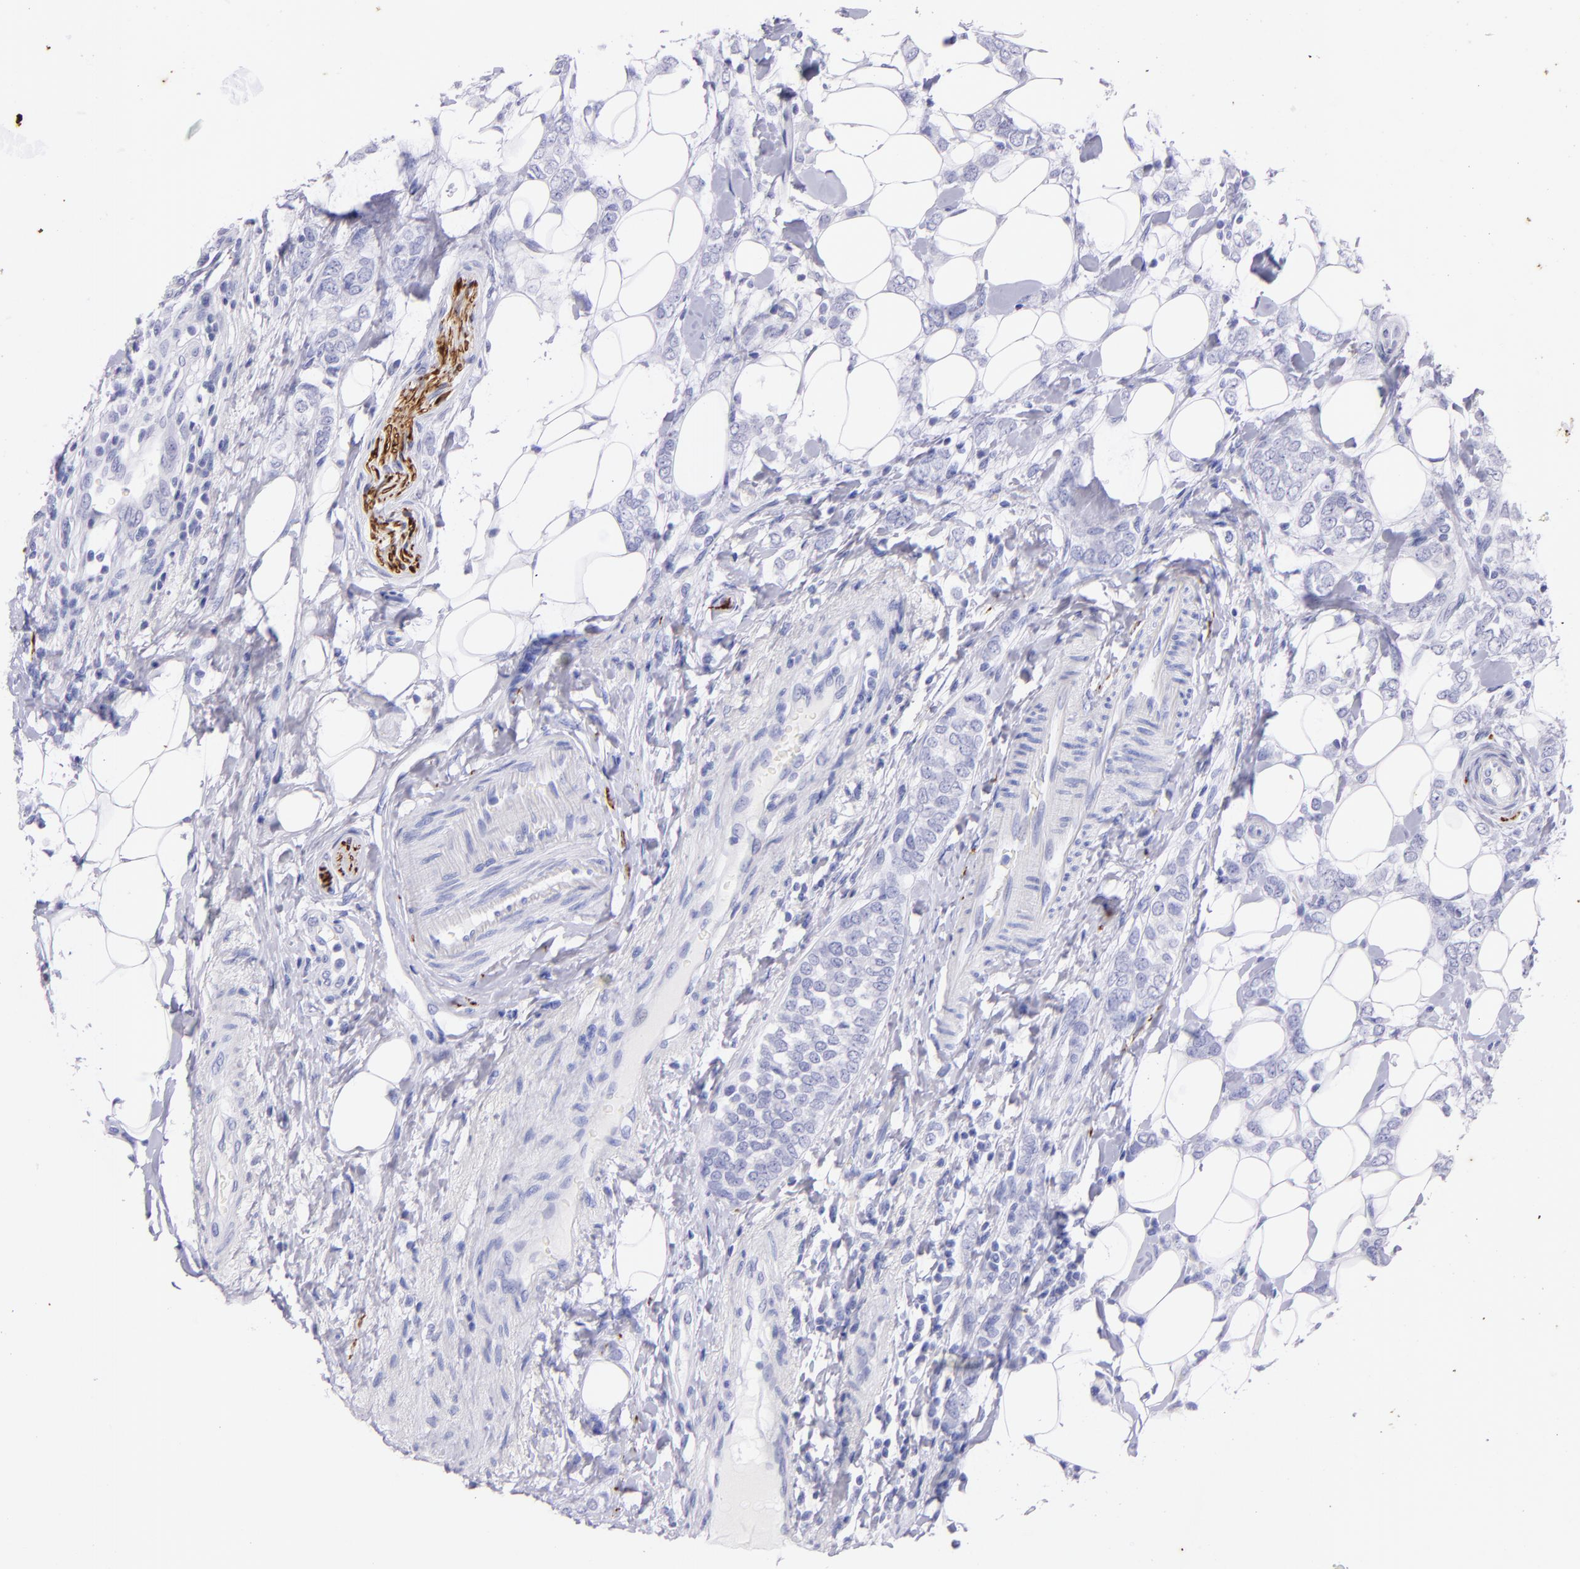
{"staining": {"intensity": "negative", "quantity": "none", "location": "none"}, "tissue": "breast cancer", "cell_type": "Tumor cells", "image_type": "cancer", "snomed": [{"axis": "morphology", "description": "Normal tissue, NOS"}, {"axis": "morphology", "description": "Lobular carcinoma"}, {"axis": "topography", "description": "Breast"}], "caption": "Immunohistochemical staining of breast cancer exhibits no significant positivity in tumor cells.", "gene": "UCHL1", "patient": {"sex": "female", "age": 47}}